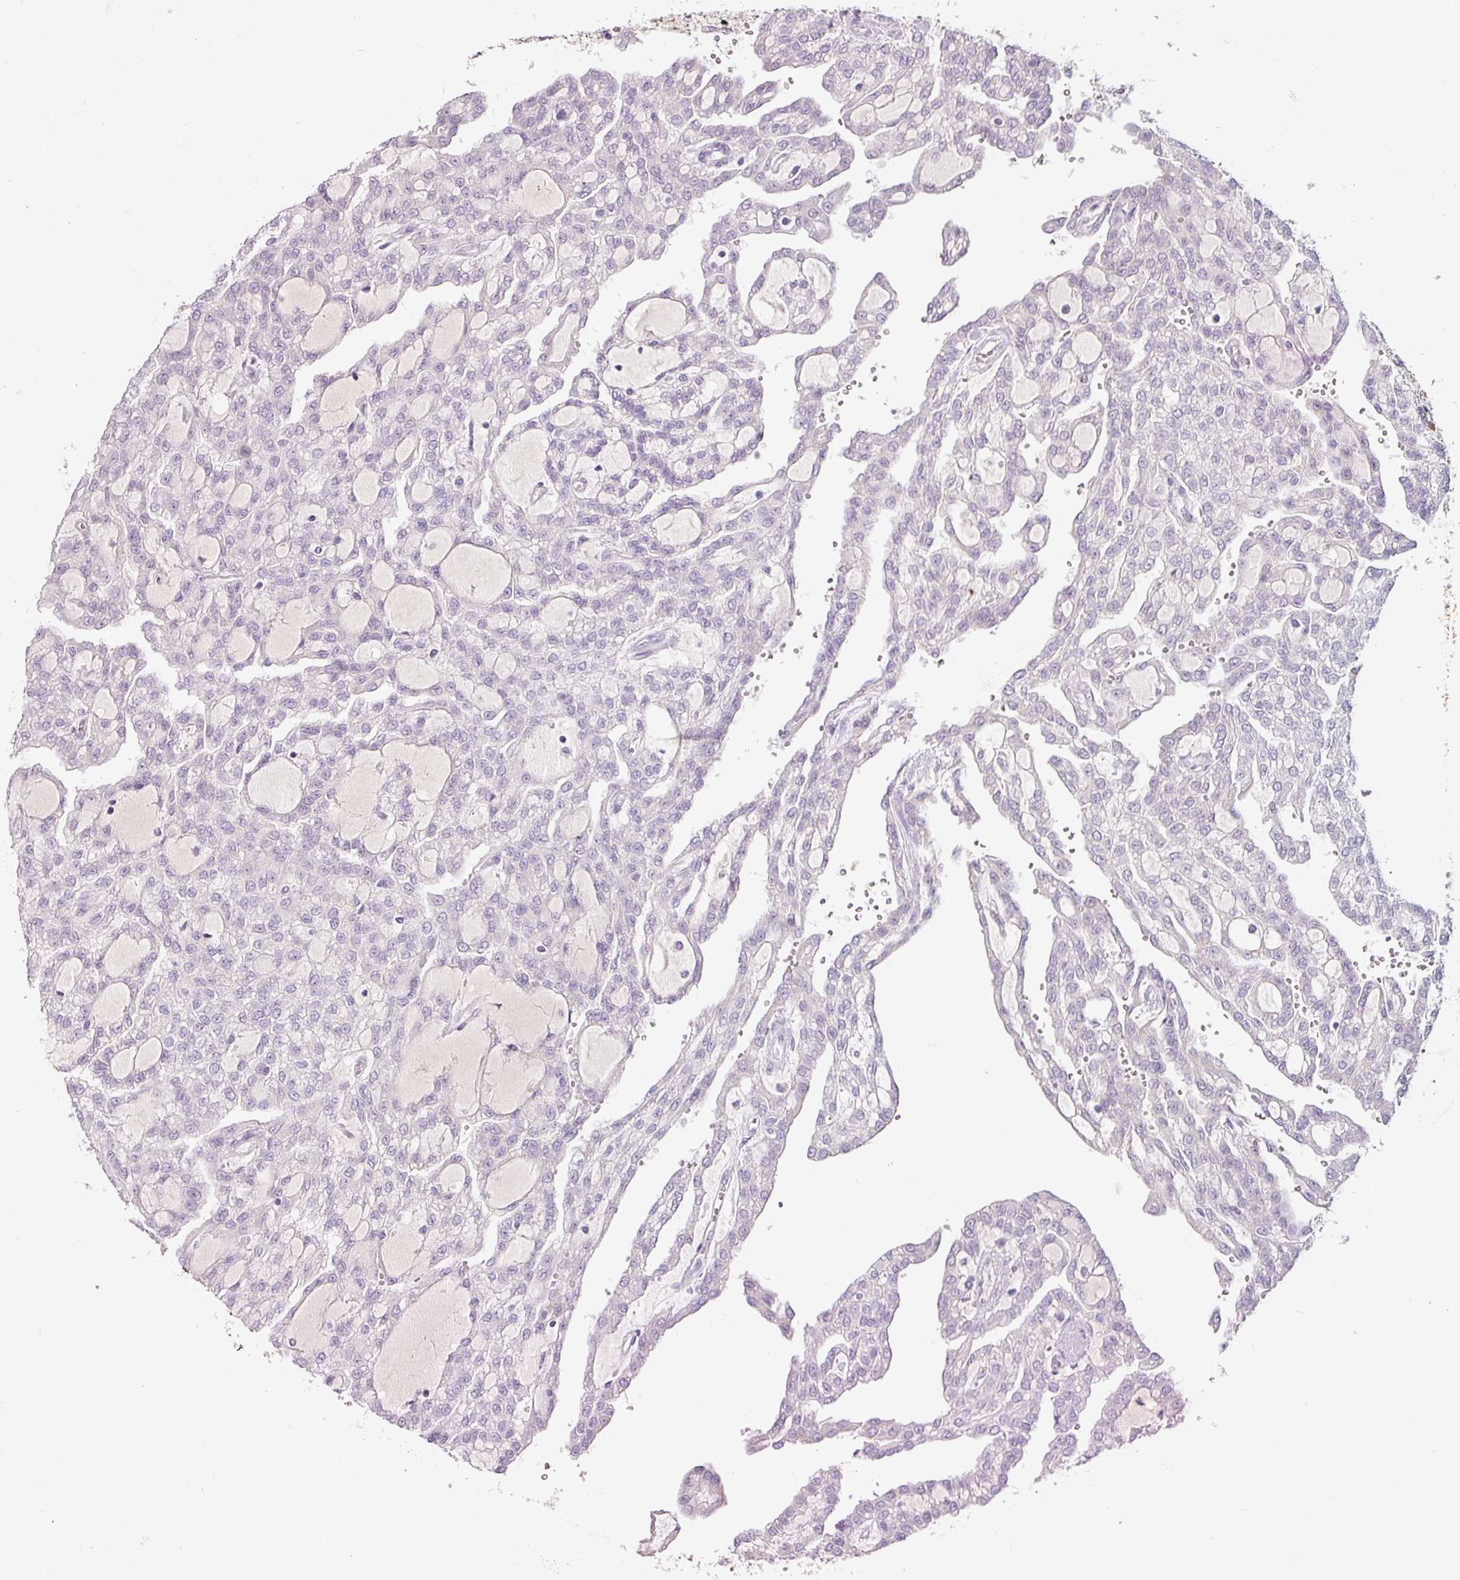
{"staining": {"intensity": "negative", "quantity": "none", "location": "none"}, "tissue": "renal cancer", "cell_type": "Tumor cells", "image_type": "cancer", "snomed": [{"axis": "morphology", "description": "Adenocarcinoma, NOS"}, {"axis": "topography", "description": "Kidney"}], "caption": "Immunohistochemistry of human renal adenocarcinoma exhibits no positivity in tumor cells. (IHC, brightfield microscopy, high magnification).", "gene": "TMEM37", "patient": {"sex": "male", "age": 63}}